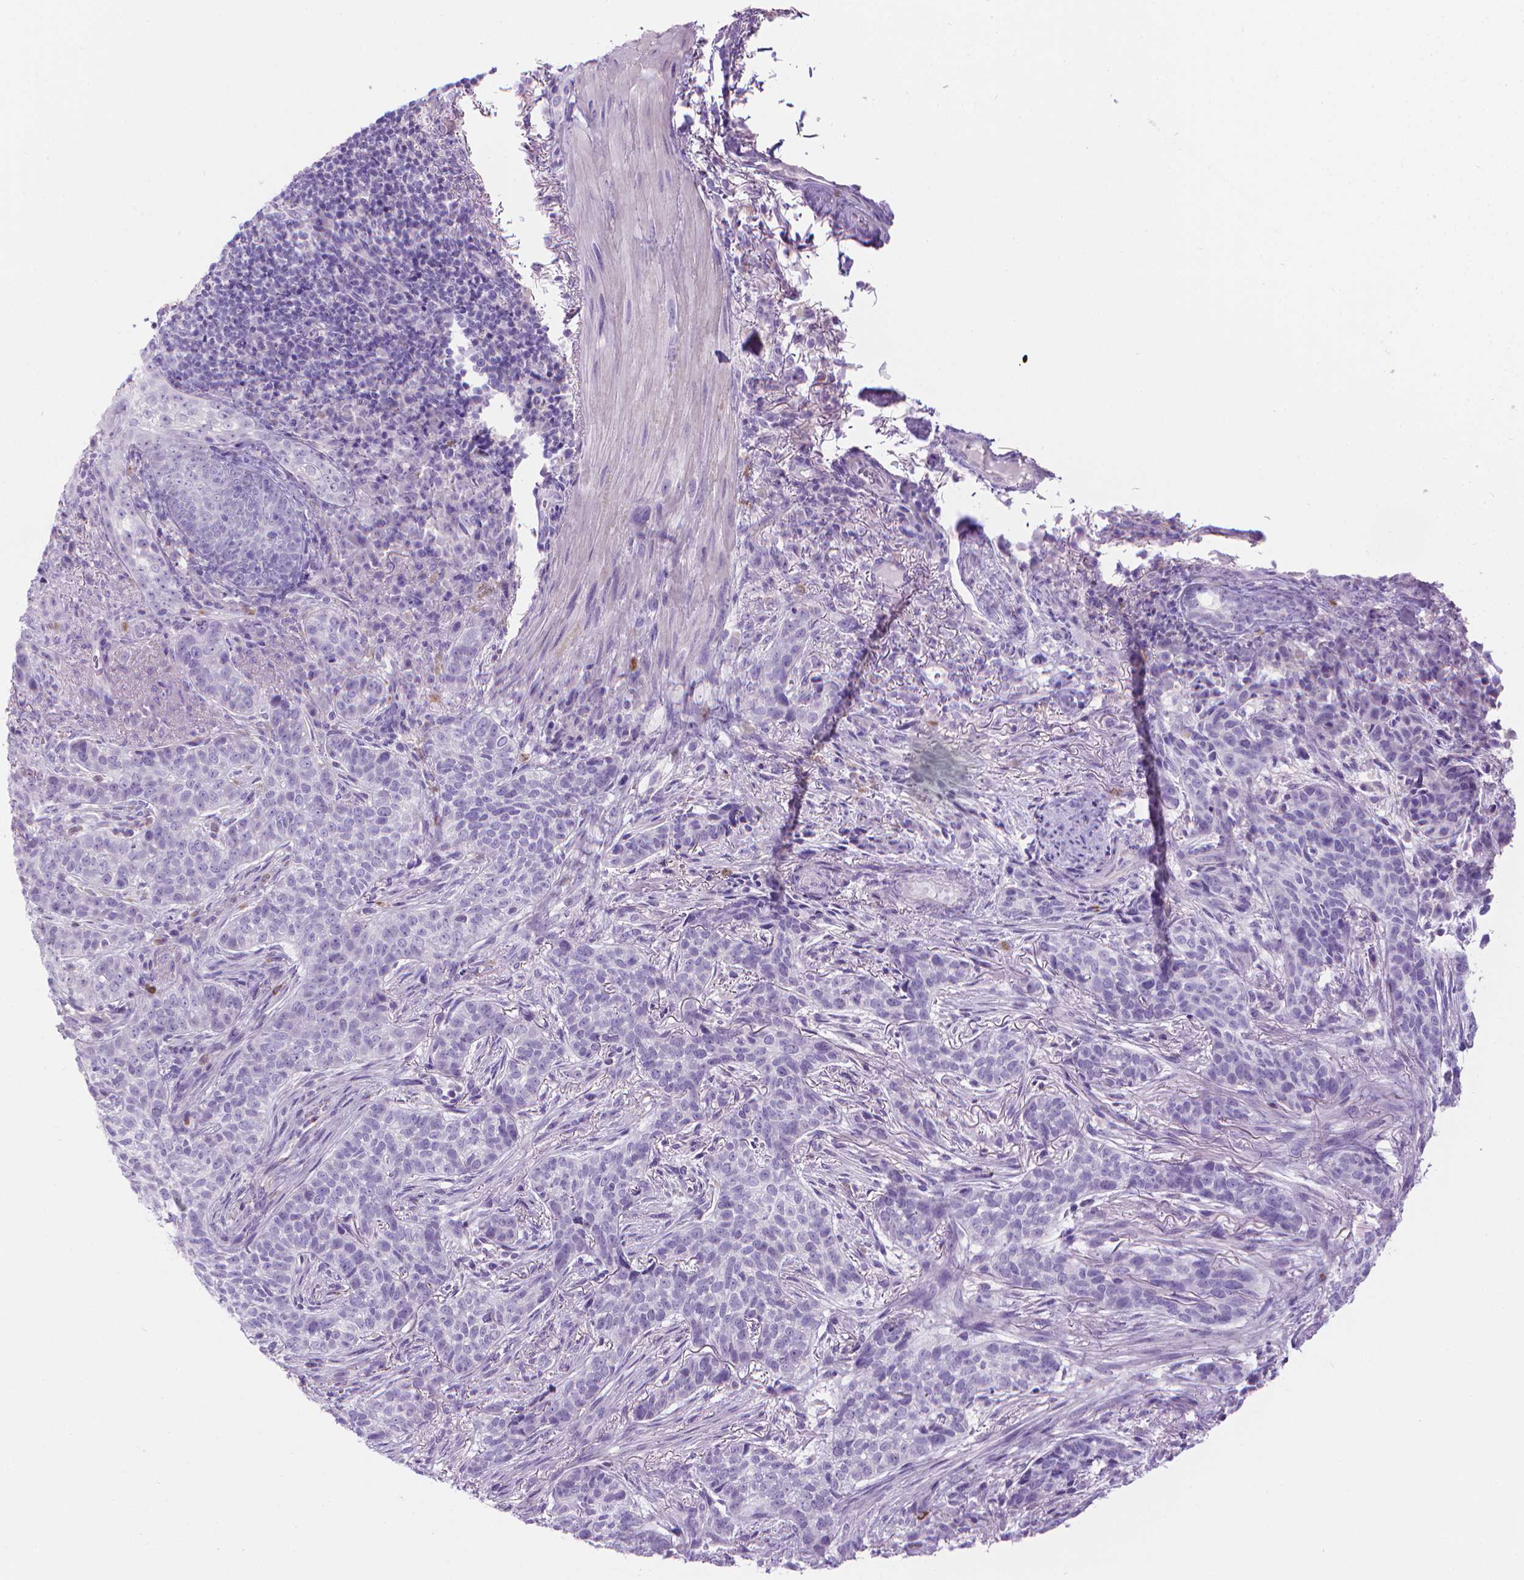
{"staining": {"intensity": "negative", "quantity": "none", "location": "none"}, "tissue": "skin cancer", "cell_type": "Tumor cells", "image_type": "cancer", "snomed": [{"axis": "morphology", "description": "Basal cell carcinoma"}, {"axis": "topography", "description": "Skin"}], "caption": "There is no significant staining in tumor cells of skin cancer.", "gene": "SPAG6", "patient": {"sex": "female", "age": 69}}